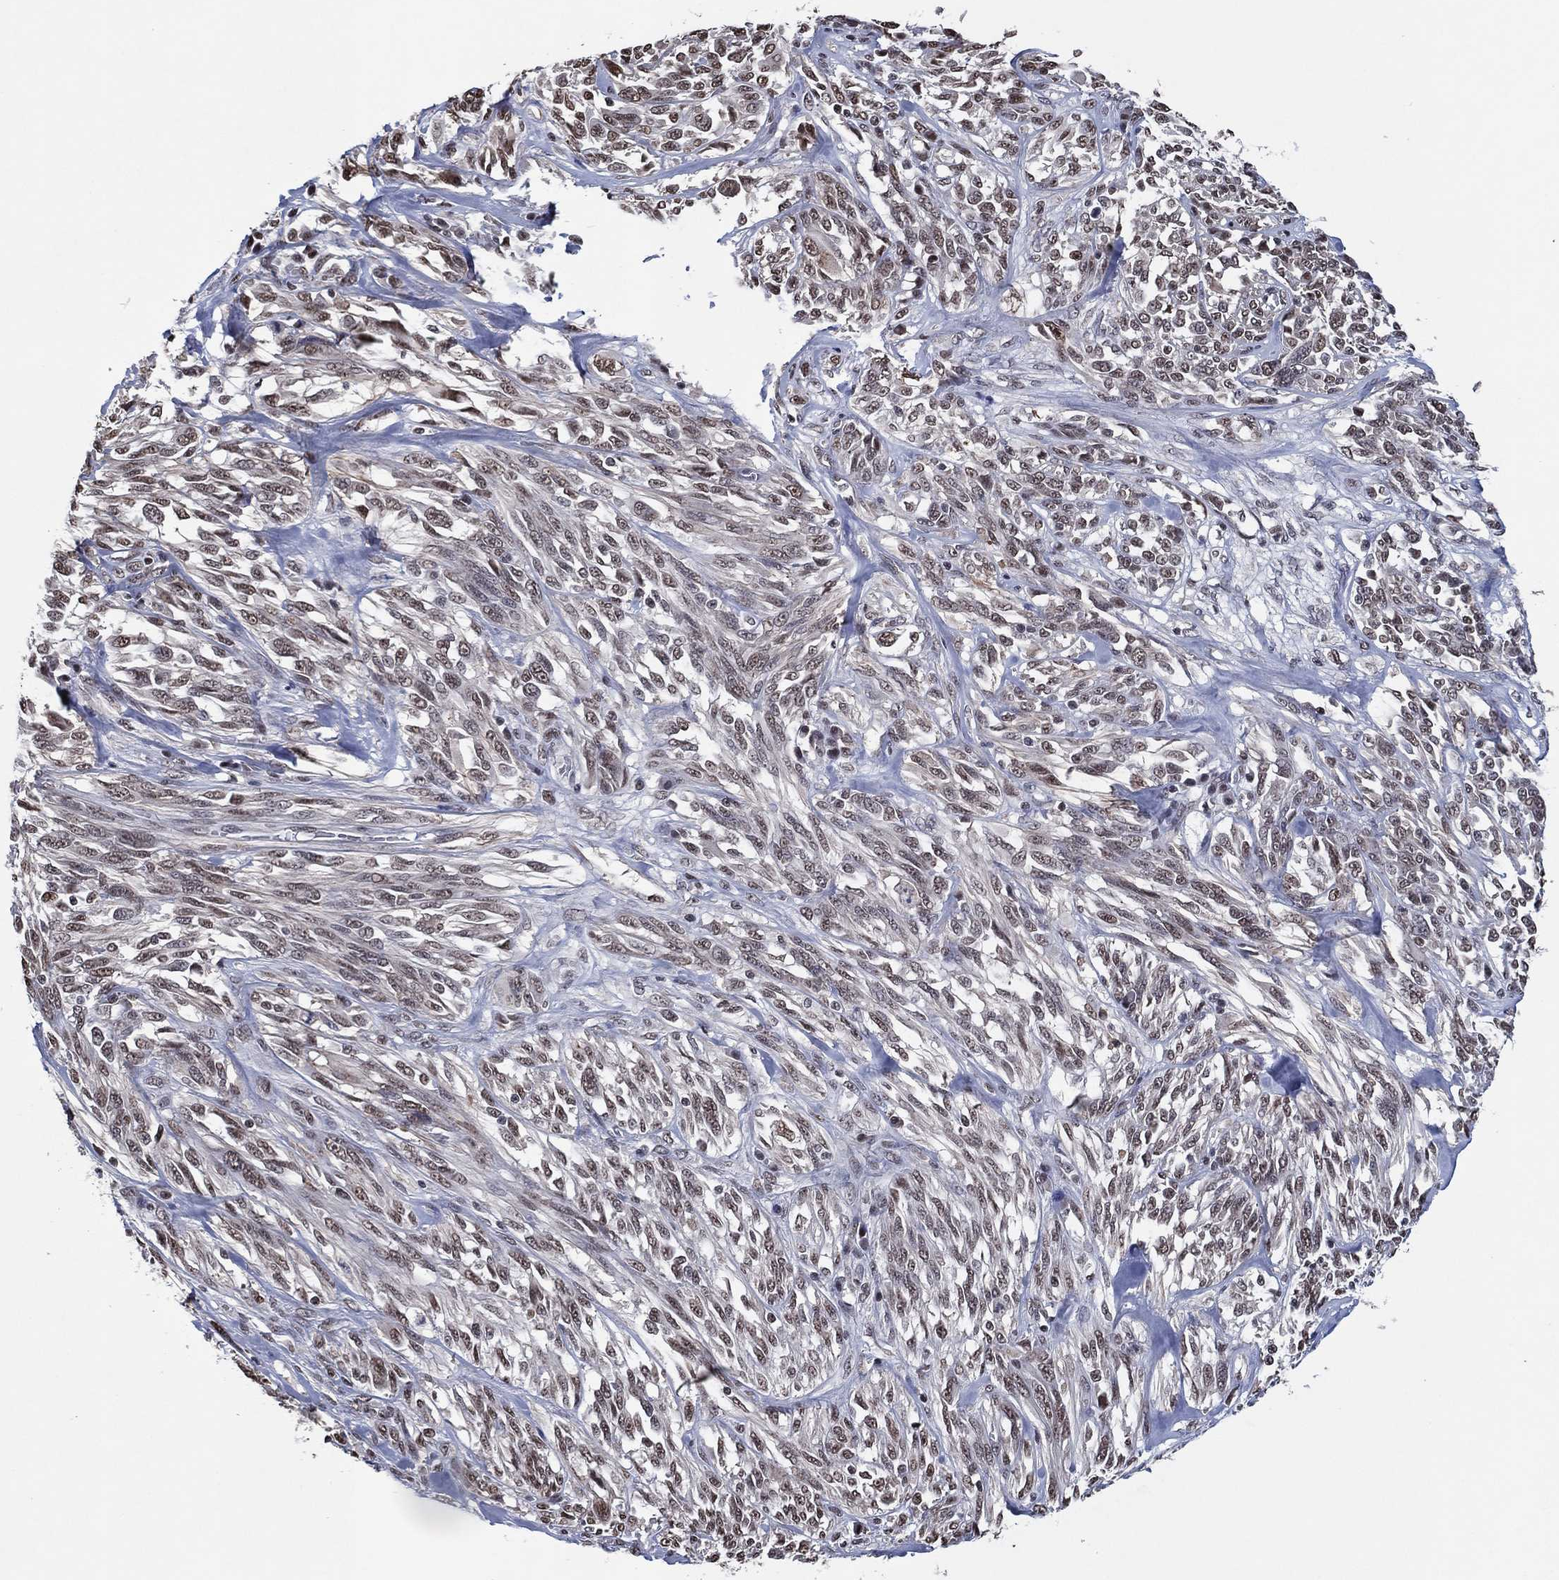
{"staining": {"intensity": "moderate", "quantity": "25%-75%", "location": "nuclear"}, "tissue": "melanoma", "cell_type": "Tumor cells", "image_type": "cancer", "snomed": [{"axis": "morphology", "description": "Malignant melanoma, NOS"}, {"axis": "topography", "description": "Skin"}], "caption": "This image shows immunohistochemistry (IHC) staining of human melanoma, with medium moderate nuclear positivity in approximately 25%-75% of tumor cells.", "gene": "ZBTB42", "patient": {"sex": "female", "age": 91}}